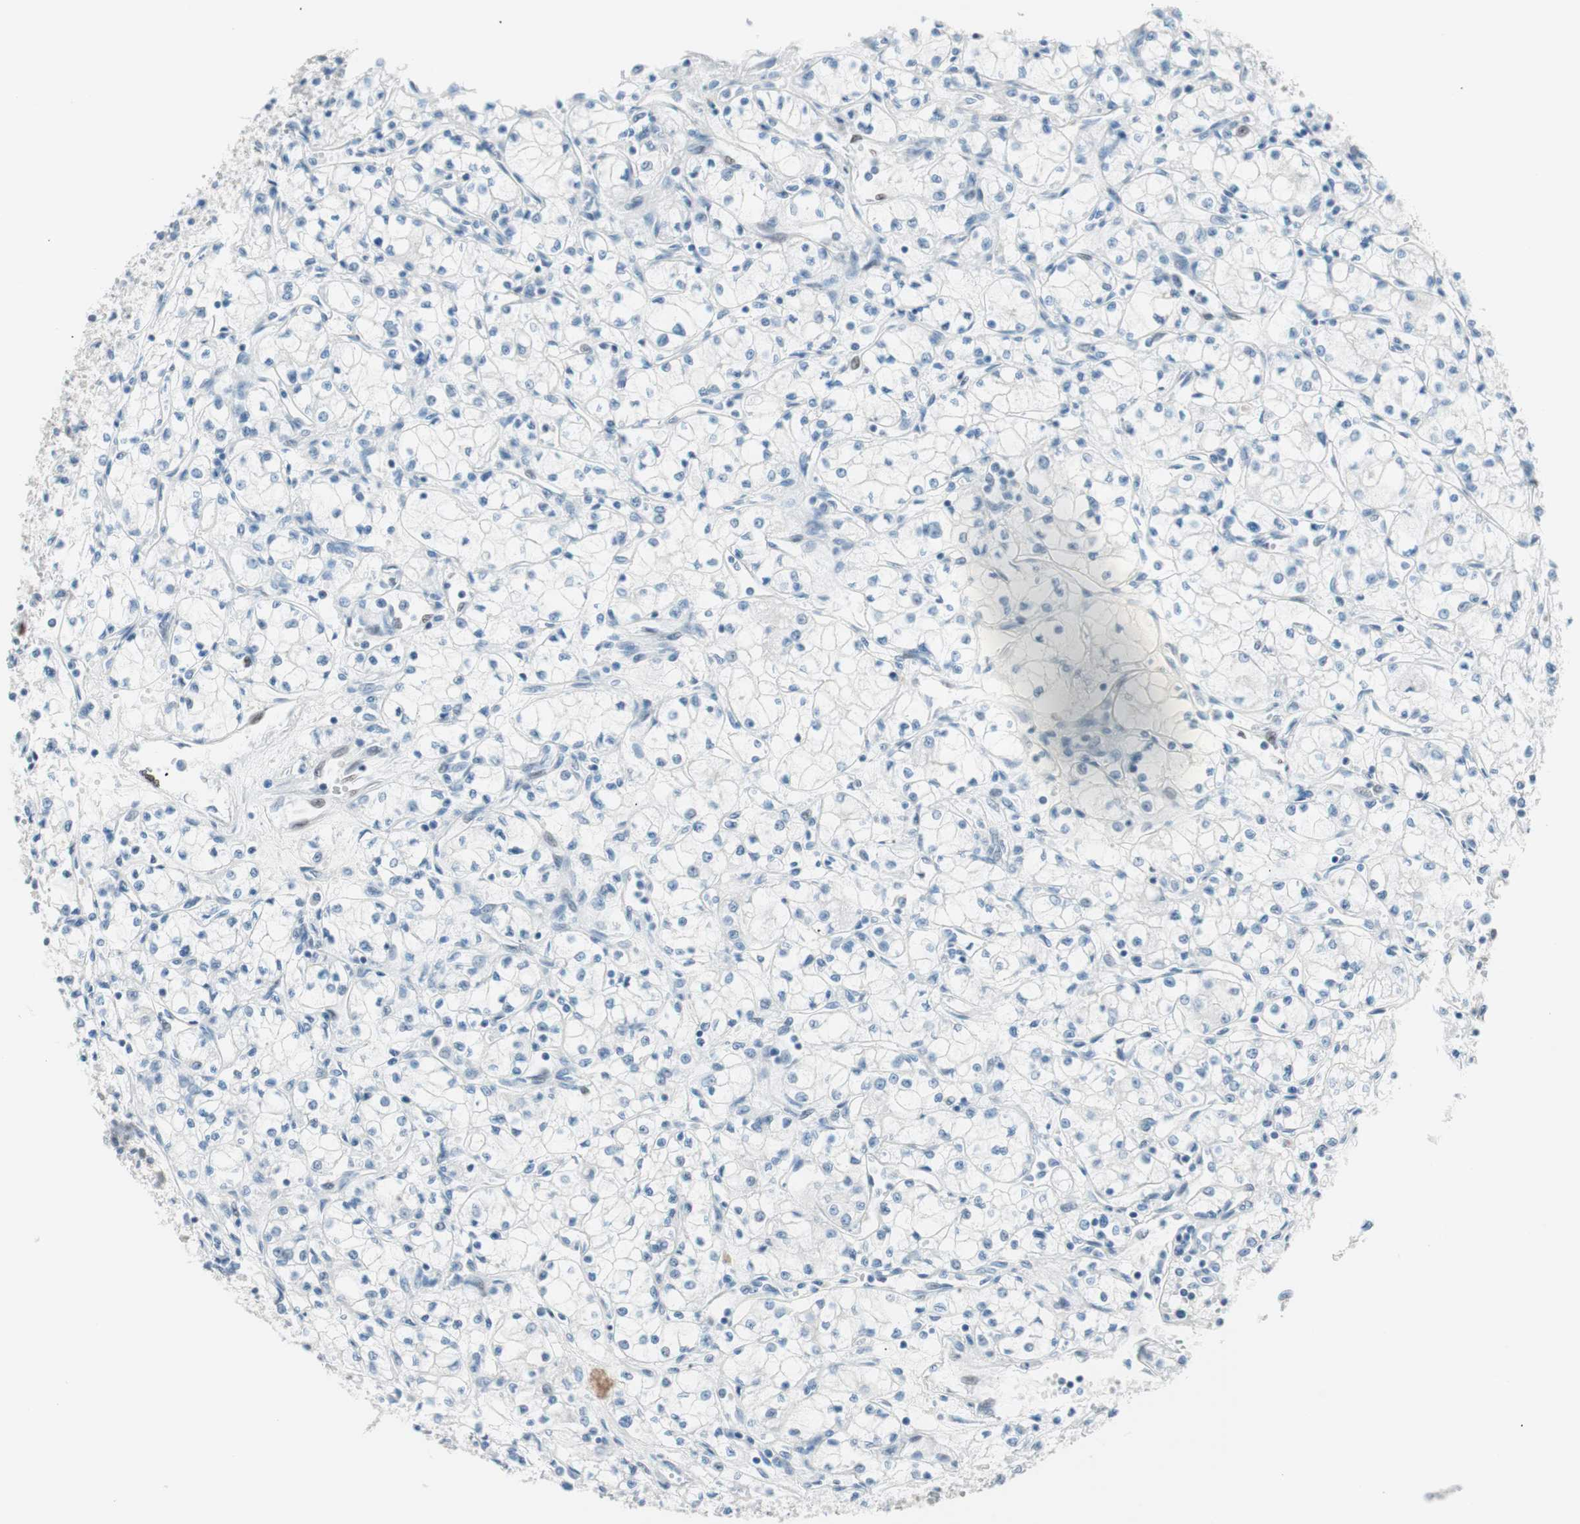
{"staining": {"intensity": "negative", "quantity": "none", "location": "none"}, "tissue": "renal cancer", "cell_type": "Tumor cells", "image_type": "cancer", "snomed": [{"axis": "morphology", "description": "Normal tissue, NOS"}, {"axis": "morphology", "description": "Adenocarcinoma, NOS"}, {"axis": "topography", "description": "Kidney"}], "caption": "An immunohistochemistry (IHC) photomicrograph of renal cancer is shown. There is no staining in tumor cells of renal cancer. Nuclei are stained in blue.", "gene": "FOSL1", "patient": {"sex": "male", "age": 59}}